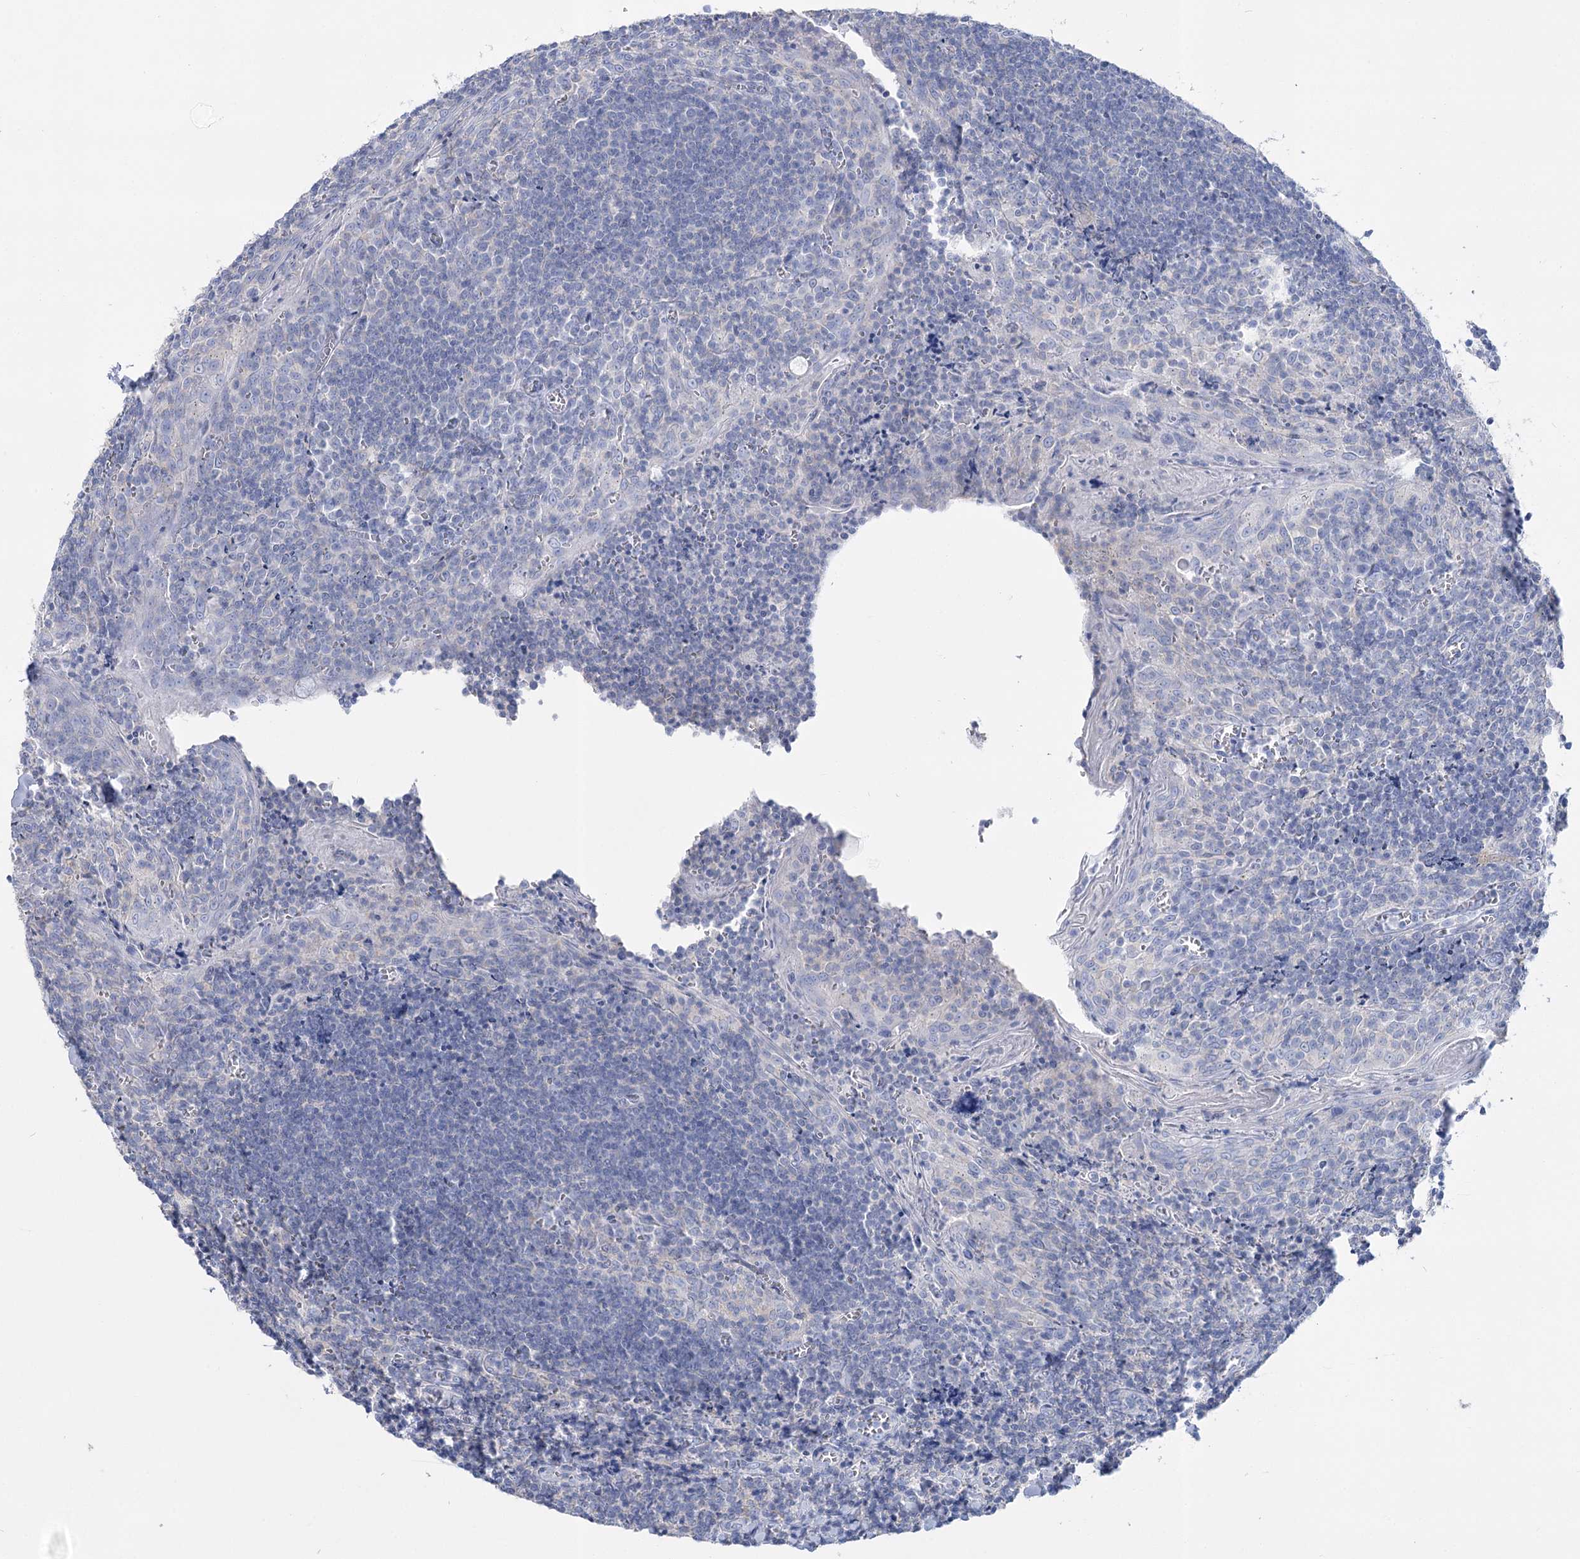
{"staining": {"intensity": "negative", "quantity": "none", "location": "none"}, "tissue": "tonsil", "cell_type": "Germinal center cells", "image_type": "normal", "snomed": [{"axis": "morphology", "description": "Normal tissue, NOS"}, {"axis": "topography", "description": "Tonsil"}], "caption": "This image is of normal tonsil stained with immunohistochemistry (IHC) to label a protein in brown with the nuclei are counter-stained blue. There is no expression in germinal center cells. Nuclei are stained in blue.", "gene": "PCDHA1", "patient": {"sex": "male", "age": 27}}